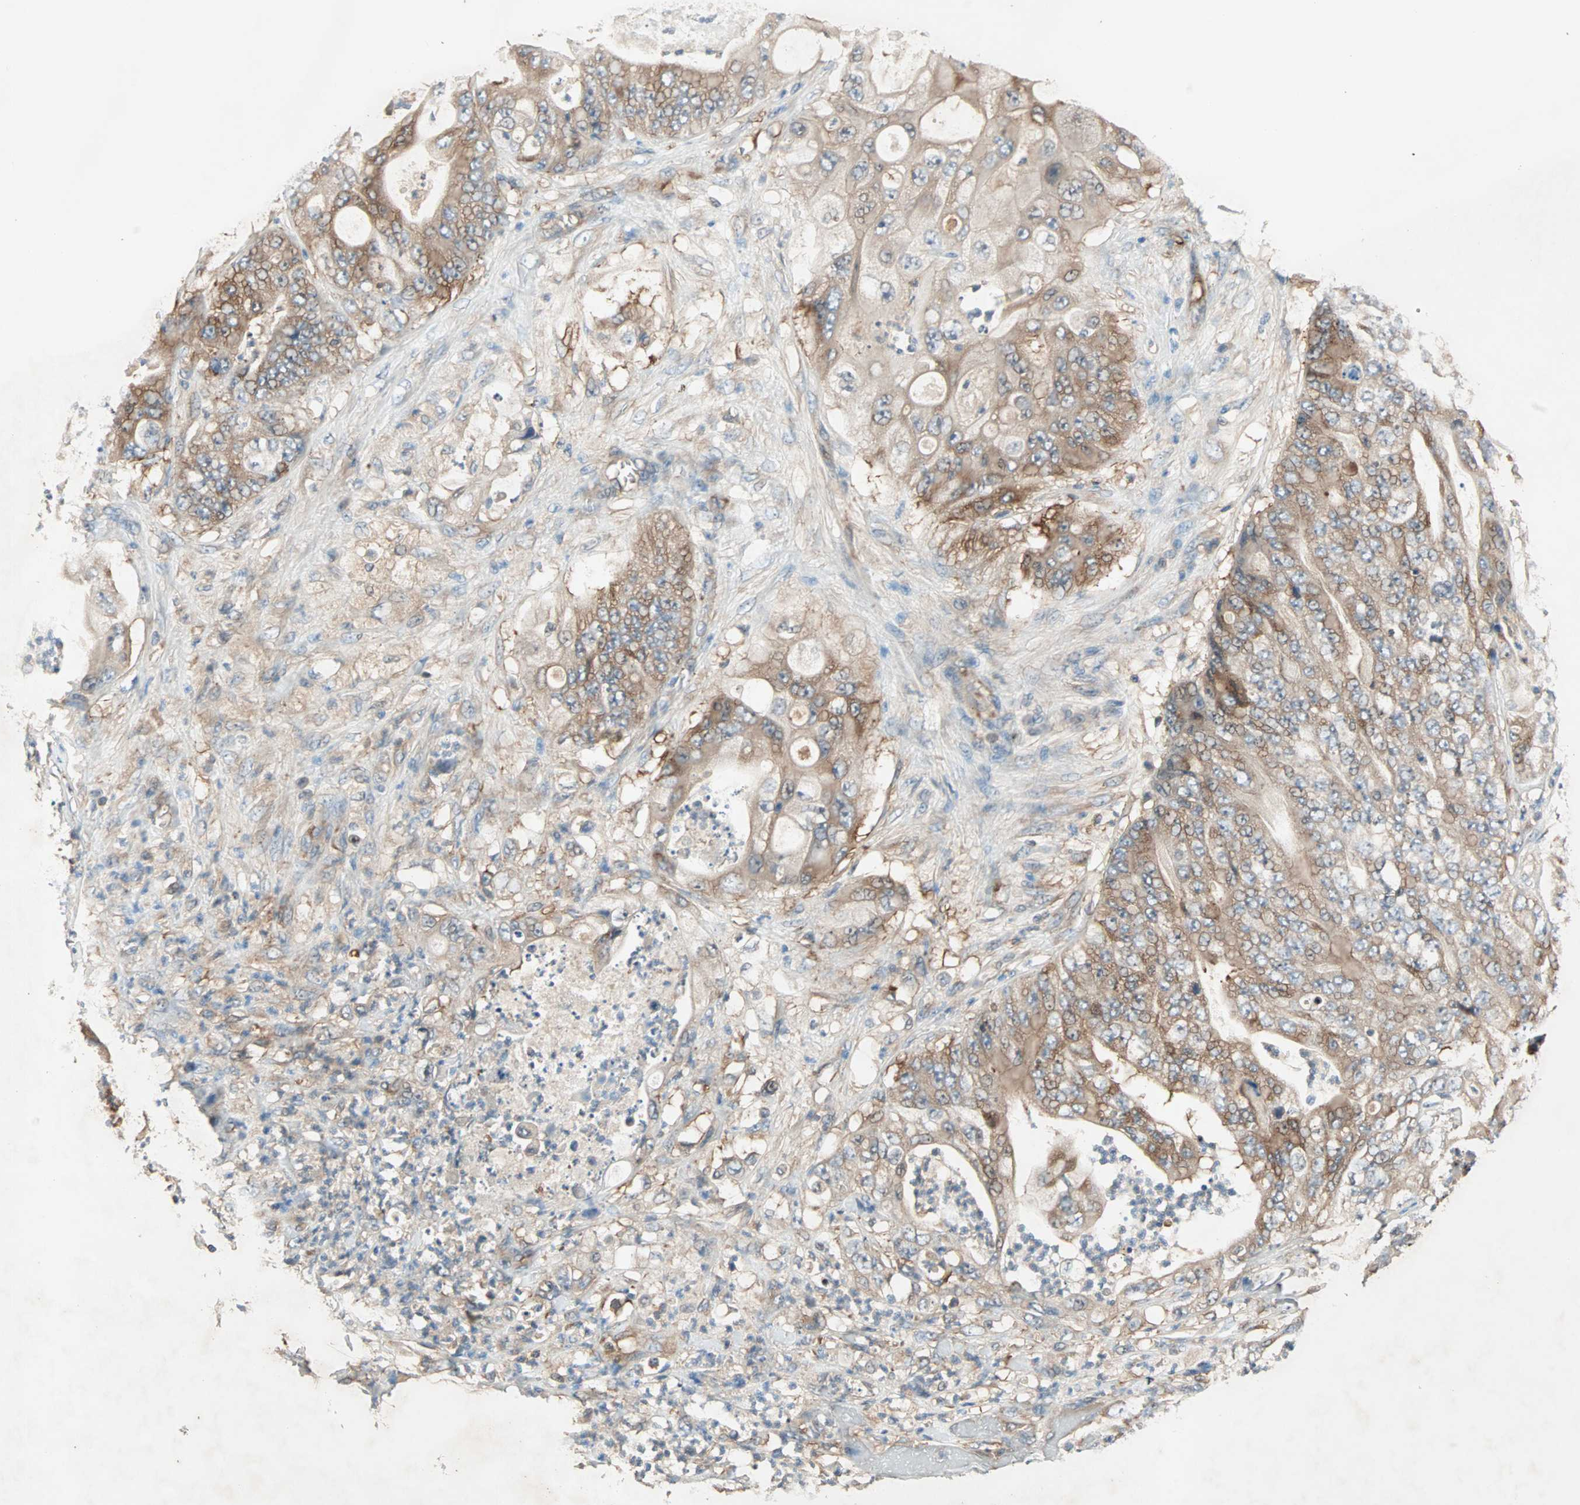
{"staining": {"intensity": "moderate", "quantity": ">75%", "location": "cytoplasmic/membranous"}, "tissue": "stomach cancer", "cell_type": "Tumor cells", "image_type": "cancer", "snomed": [{"axis": "morphology", "description": "Adenocarcinoma, NOS"}, {"axis": "topography", "description": "Stomach"}], "caption": "Human stomach cancer stained with a brown dye reveals moderate cytoplasmic/membranous positive staining in approximately >75% of tumor cells.", "gene": "TEC", "patient": {"sex": "female", "age": 73}}